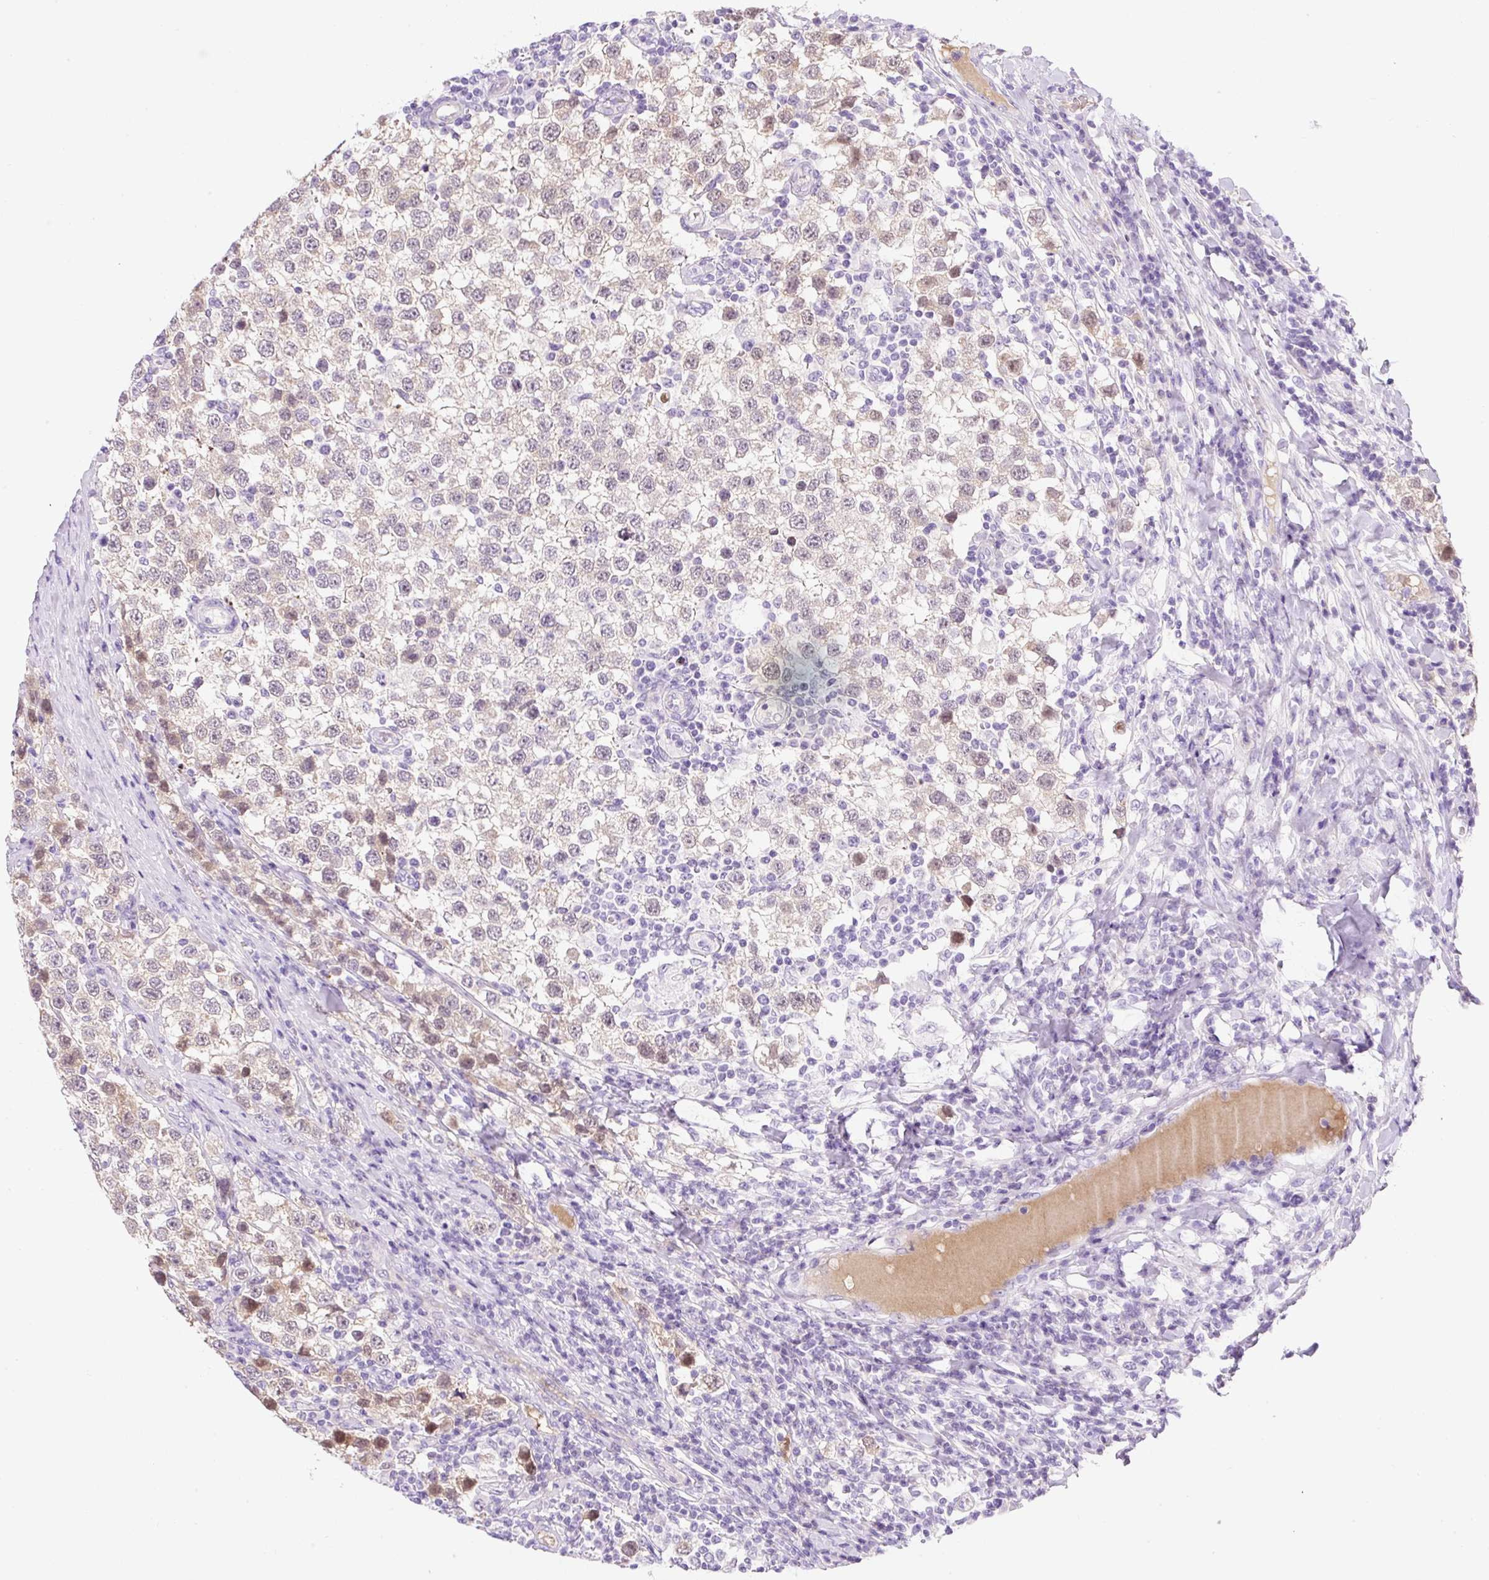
{"staining": {"intensity": "moderate", "quantity": "<25%", "location": "cytoplasmic/membranous,nuclear"}, "tissue": "testis cancer", "cell_type": "Tumor cells", "image_type": "cancer", "snomed": [{"axis": "morphology", "description": "Seminoma, NOS"}, {"axis": "topography", "description": "Testis"}], "caption": "Approximately <25% of tumor cells in seminoma (testis) display moderate cytoplasmic/membranous and nuclear protein positivity as visualized by brown immunohistochemical staining.", "gene": "ZNF121", "patient": {"sex": "male", "age": 34}}